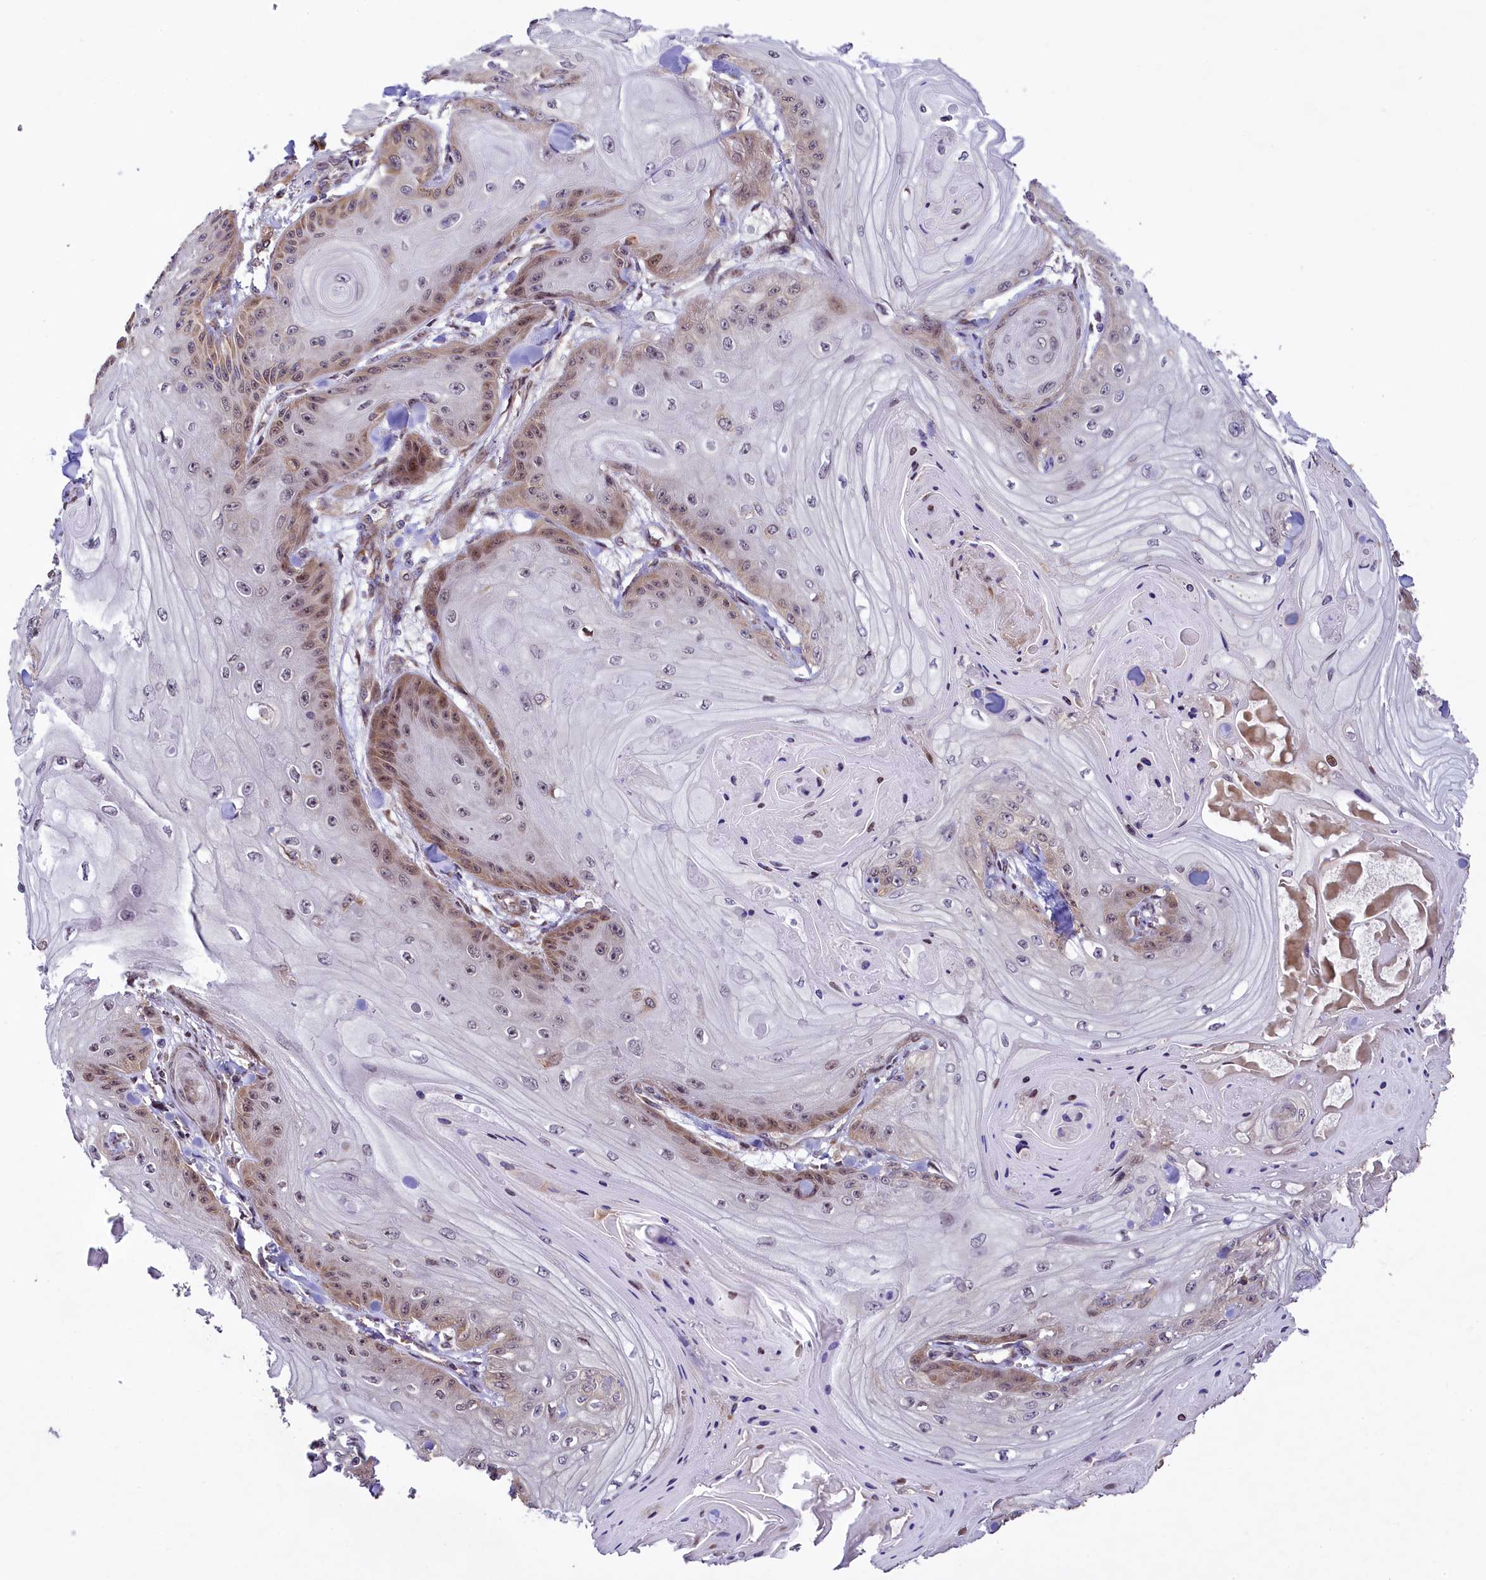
{"staining": {"intensity": "weak", "quantity": "25%-75%", "location": "cytoplasmic/membranous,nuclear"}, "tissue": "skin cancer", "cell_type": "Tumor cells", "image_type": "cancer", "snomed": [{"axis": "morphology", "description": "Squamous cell carcinoma, NOS"}, {"axis": "topography", "description": "Skin"}], "caption": "The image shows a brown stain indicating the presence of a protein in the cytoplasmic/membranous and nuclear of tumor cells in squamous cell carcinoma (skin). (DAB IHC with brightfield microscopy, high magnification).", "gene": "RBBP8", "patient": {"sex": "male", "age": 74}}